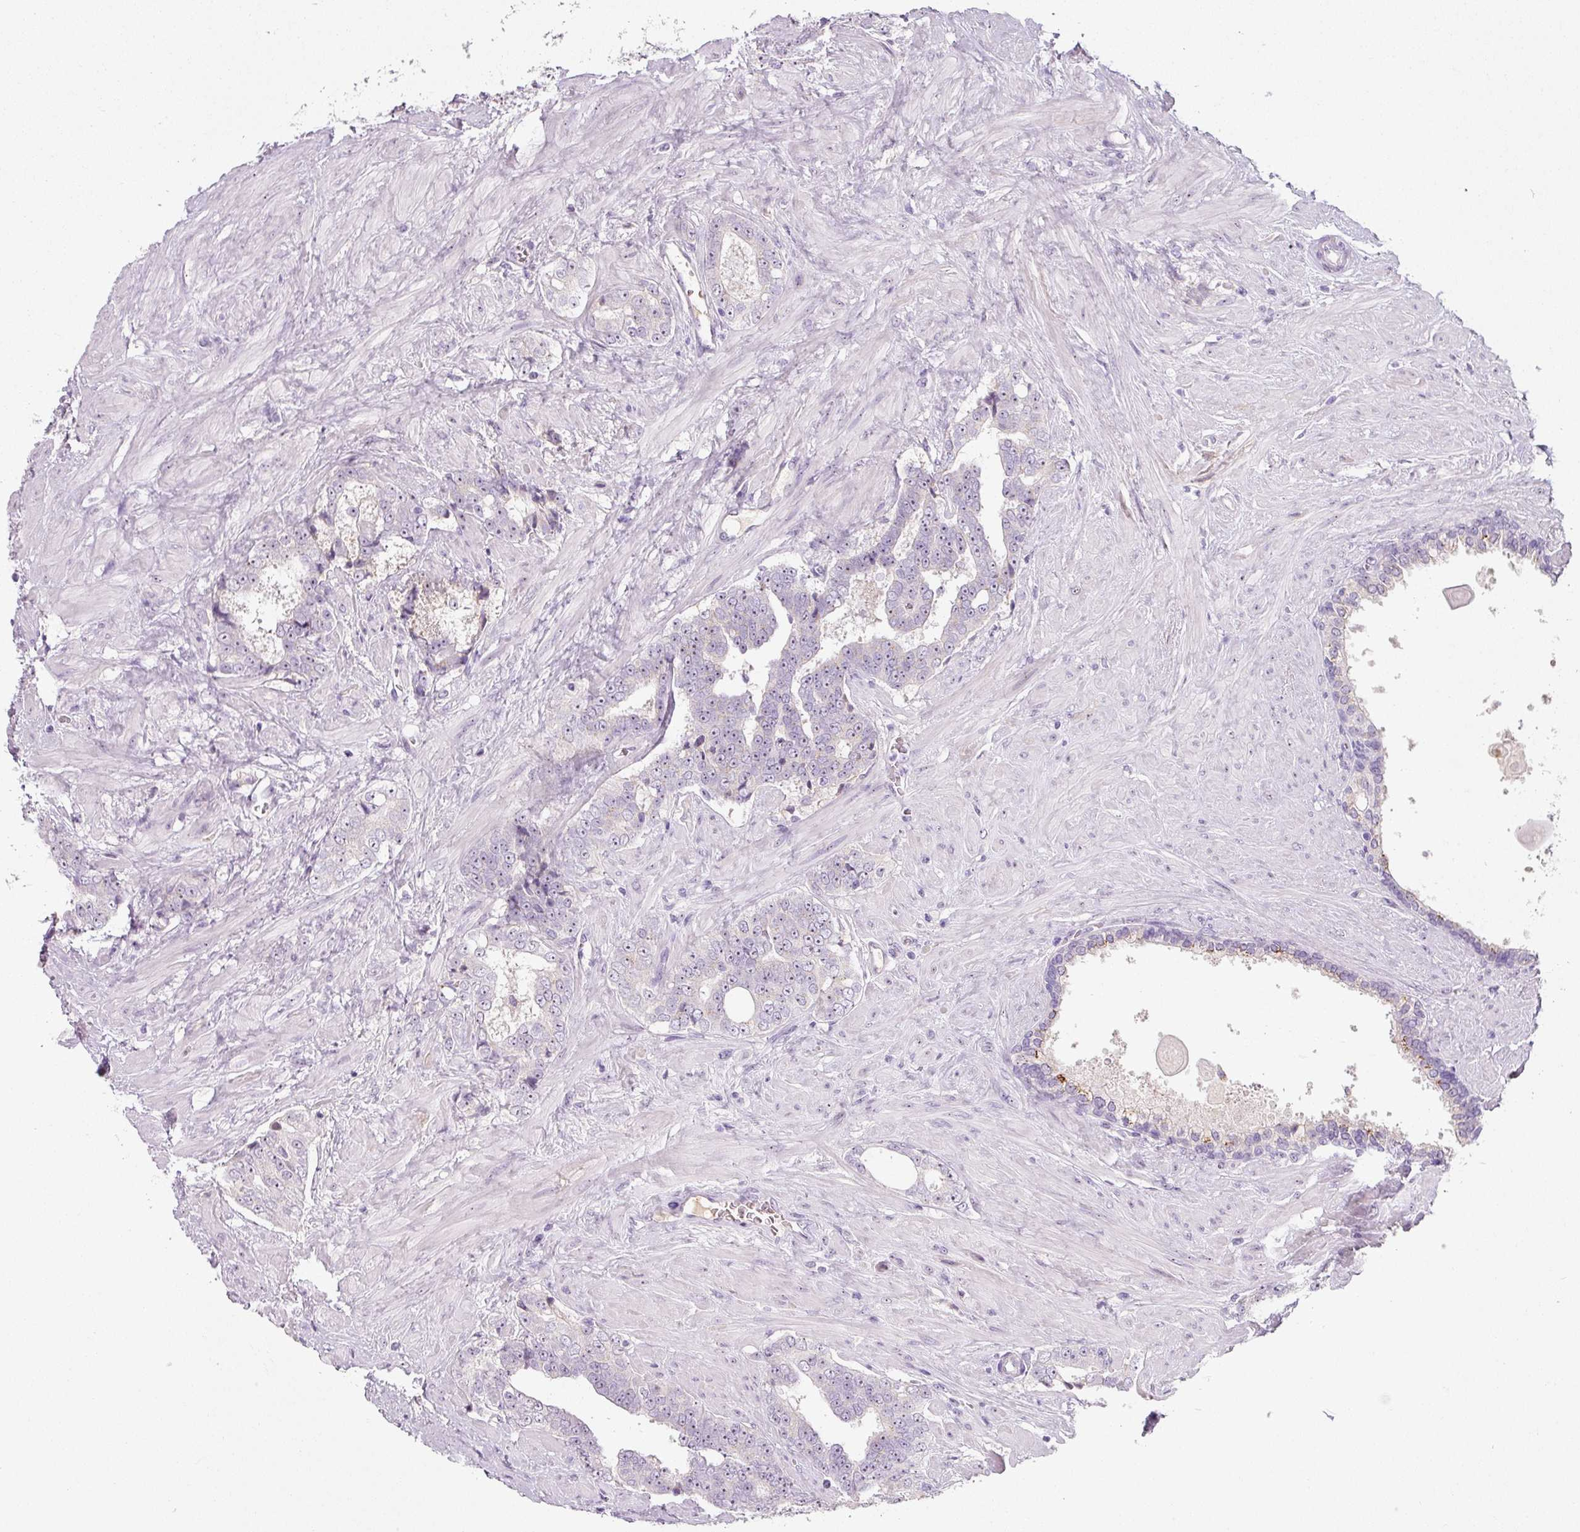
{"staining": {"intensity": "negative", "quantity": "none", "location": "none"}, "tissue": "prostate cancer", "cell_type": "Tumor cells", "image_type": "cancer", "snomed": [{"axis": "morphology", "description": "Adenocarcinoma, High grade"}, {"axis": "topography", "description": "Prostate"}], "caption": "DAB (3,3'-diaminobenzidine) immunohistochemical staining of prostate cancer shows no significant expression in tumor cells.", "gene": "TMEM37", "patient": {"sex": "male", "age": 67}}